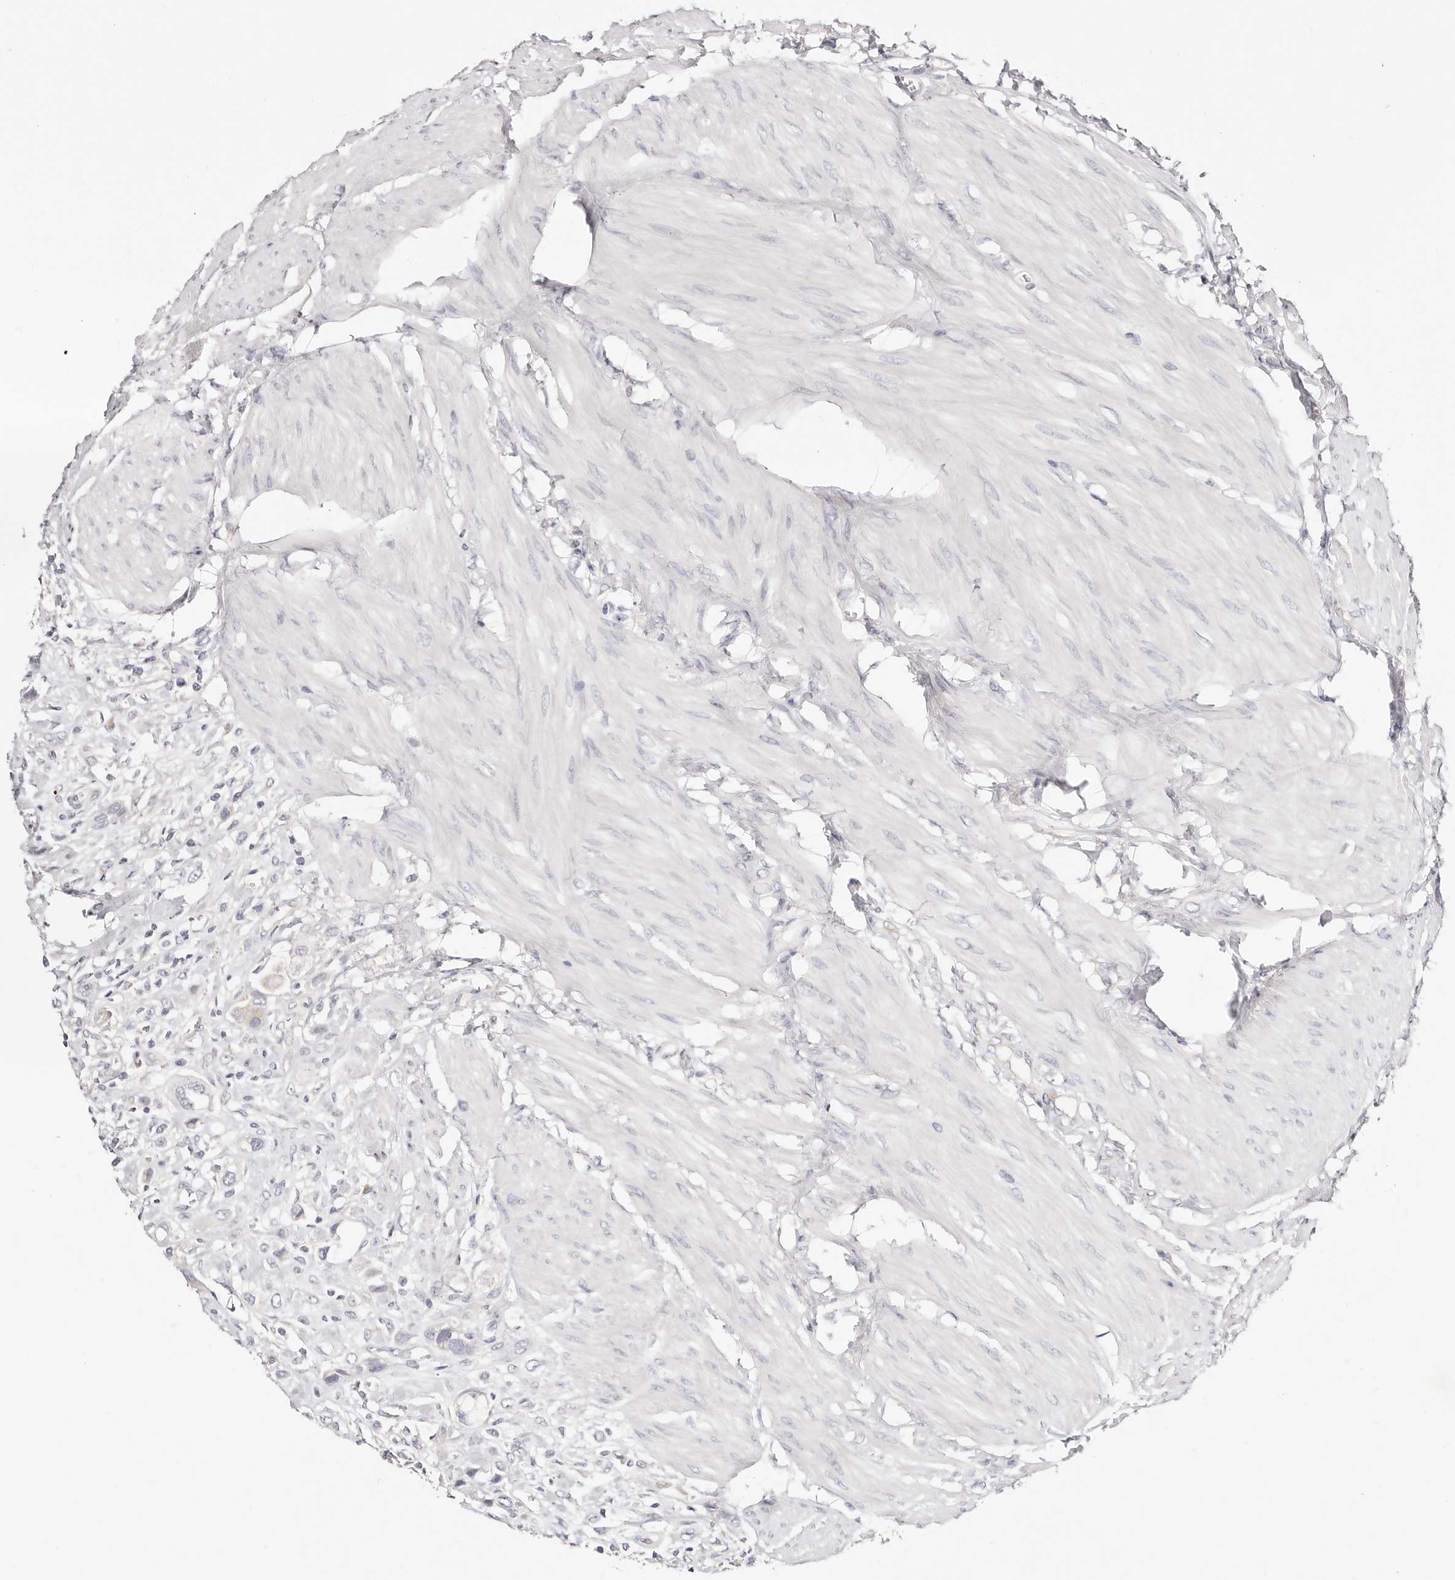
{"staining": {"intensity": "negative", "quantity": "none", "location": "none"}, "tissue": "urothelial cancer", "cell_type": "Tumor cells", "image_type": "cancer", "snomed": [{"axis": "morphology", "description": "Urothelial carcinoma, High grade"}, {"axis": "topography", "description": "Urinary bladder"}], "caption": "DAB (3,3'-diaminobenzidine) immunohistochemical staining of human urothelial carcinoma (high-grade) demonstrates no significant expression in tumor cells.", "gene": "DNASE1", "patient": {"sex": "male", "age": 50}}